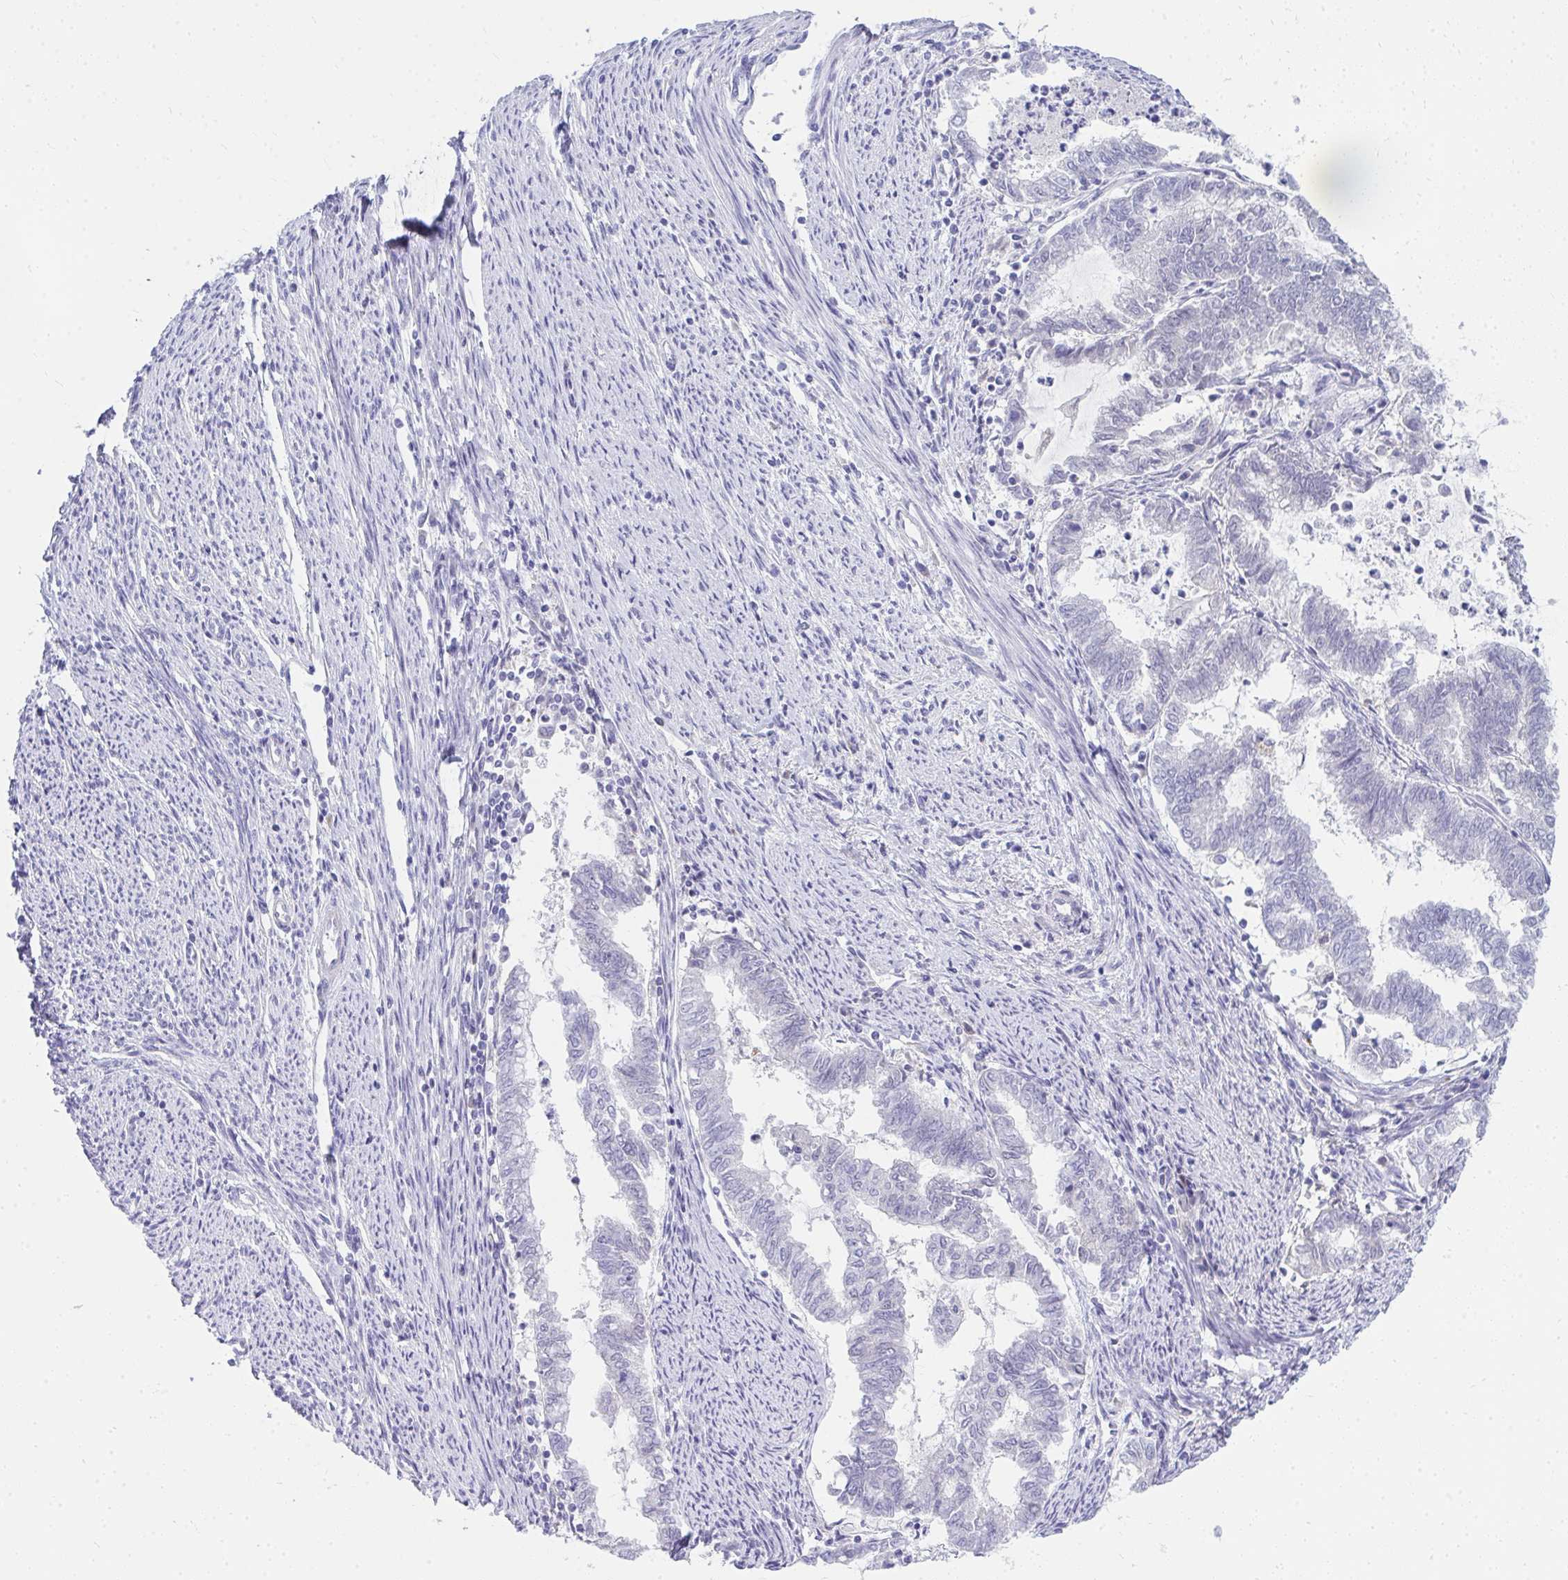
{"staining": {"intensity": "negative", "quantity": "none", "location": "none"}, "tissue": "endometrial cancer", "cell_type": "Tumor cells", "image_type": "cancer", "snomed": [{"axis": "morphology", "description": "Adenocarcinoma, NOS"}, {"axis": "topography", "description": "Endometrium"}], "caption": "Human endometrial cancer (adenocarcinoma) stained for a protein using immunohistochemistry exhibits no staining in tumor cells.", "gene": "LRRC36", "patient": {"sex": "female", "age": 79}}